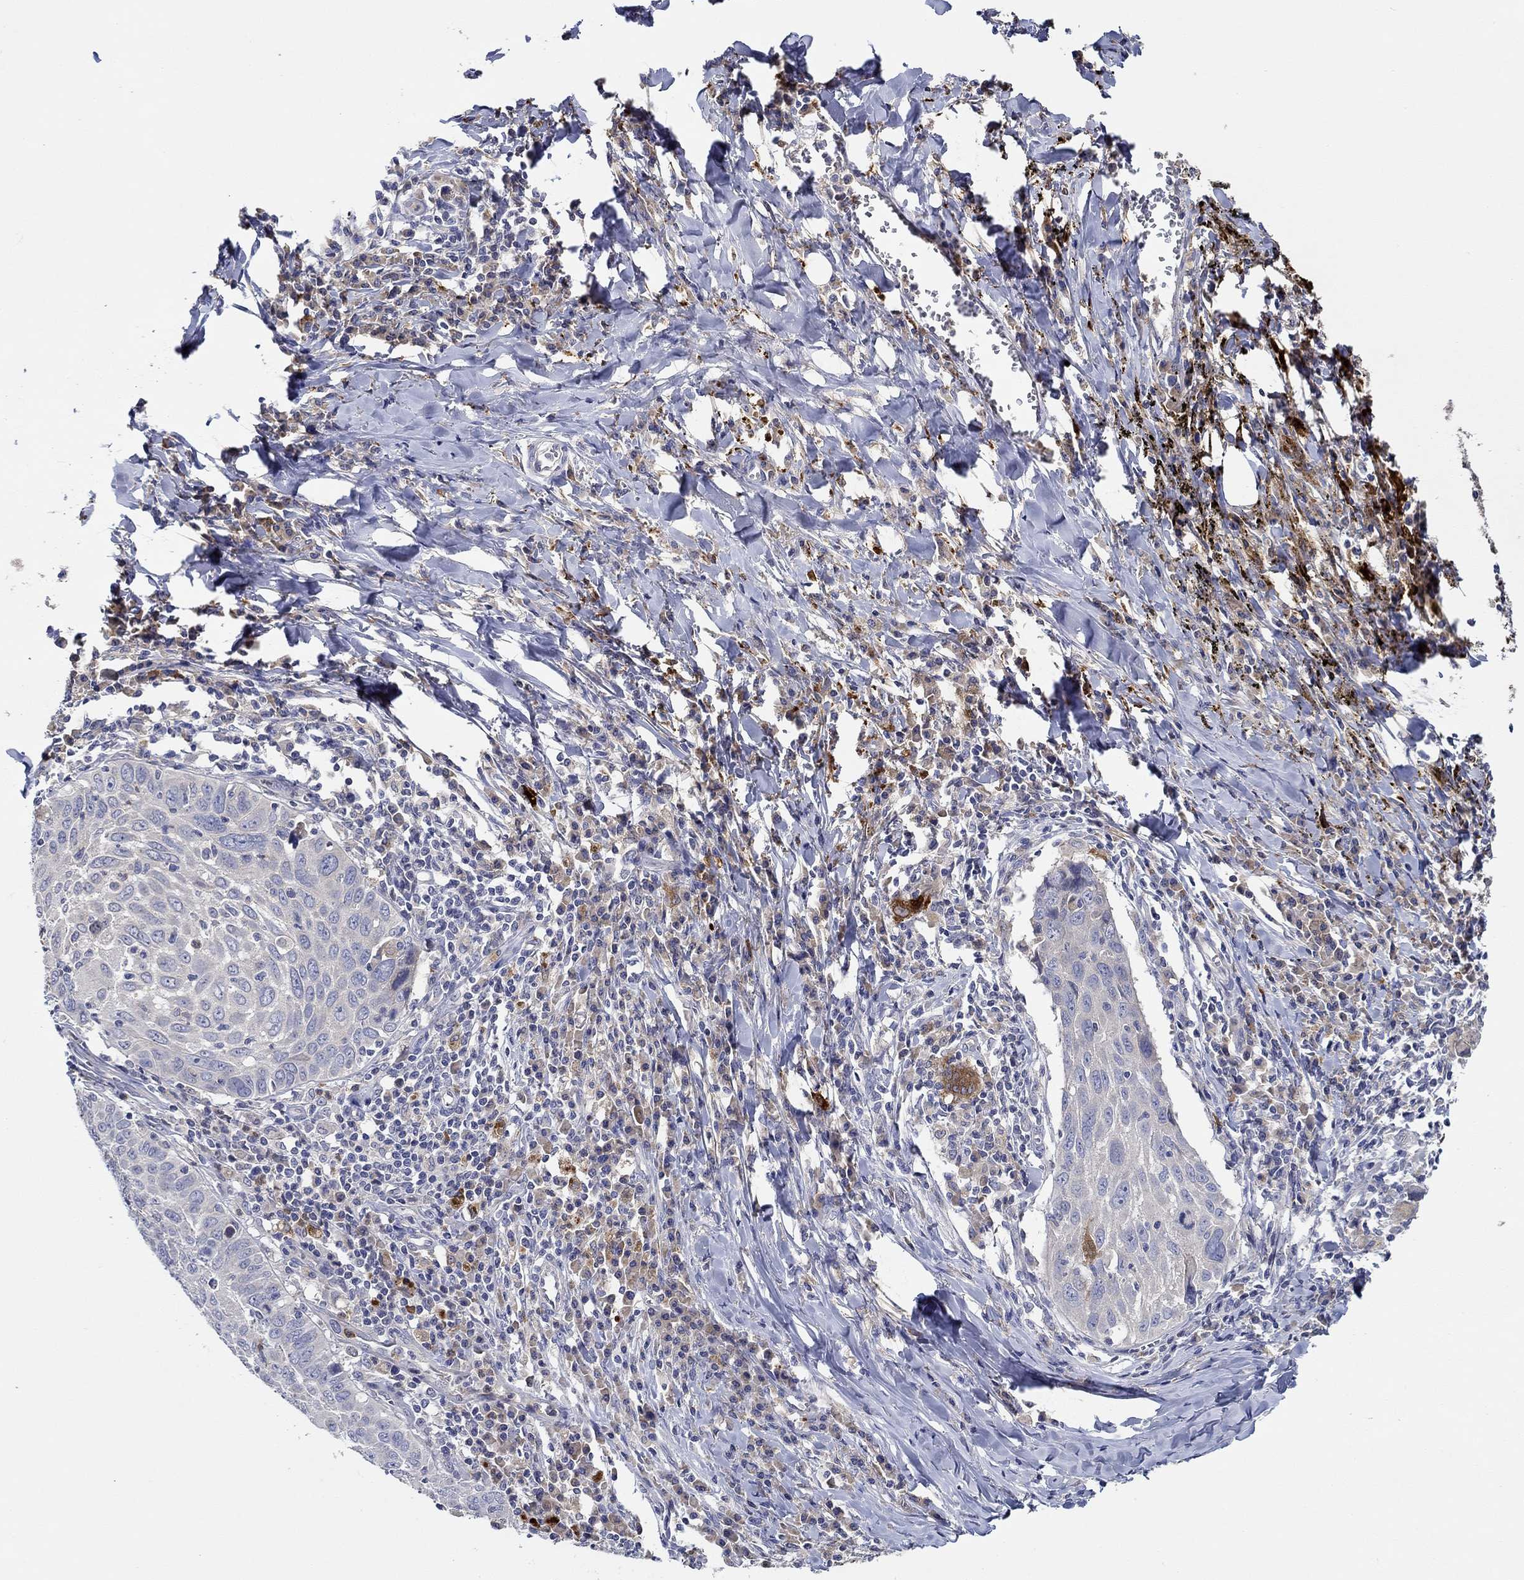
{"staining": {"intensity": "negative", "quantity": "none", "location": "none"}, "tissue": "lung cancer", "cell_type": "Tumor cells", "image_type": "cancer", "snomed": [{"axis": "morphology", "description": "Squamous cell carcinoma, NOS"}, {"axis": "topography", "description": "Lung"}], "caption": "Immunohistochemistry image of lung cancer stained for a protein (brown), which exhibits no positivity in tumor cells.", "gene": "CHIT1", "patient": {"sex": "male", "age": 57}}